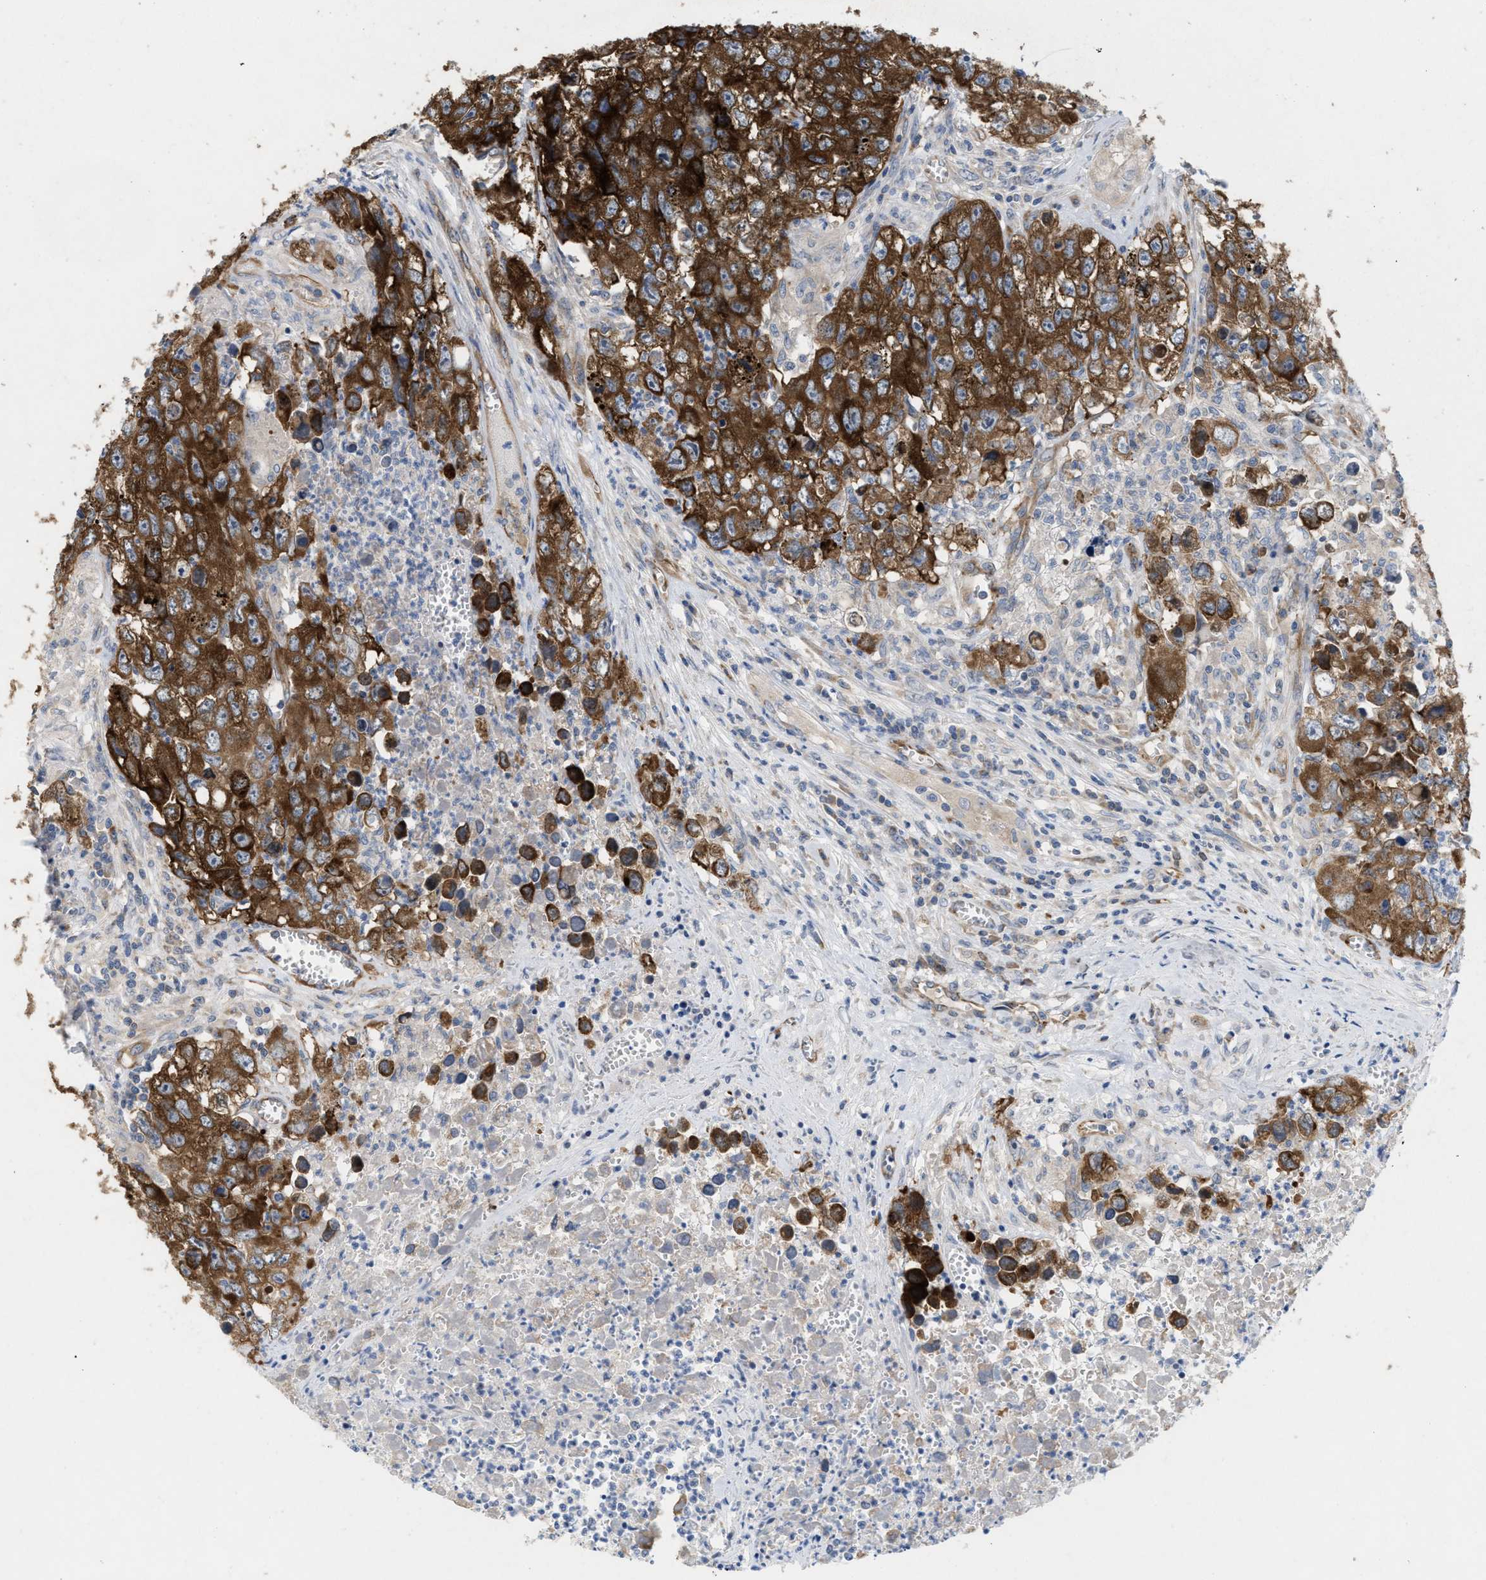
{"staining": {"intensity": "strong", "quantity": ">75%", "location": "cytoplasmic/membranous"}, "tissue": "testis cancer", "cell_type": "Tumor cells", "image_type": "cancer", "snomed": [{"axis": "morphology", "description": "Seminoma, NOS"}, {"axis": "morphology", "description": "Carcinoma, Embryonal, NOS"}, {"axis": "topography", "description": "Testis"}], "caption": "Testis embryonal carcinoma stained with DAB IHC shows high levels of strong cytoplasmic/membranous expression in about >75% of tumor cells.", "gene": "UBAP2", "patient": {"sex": "male", "age": 43}}